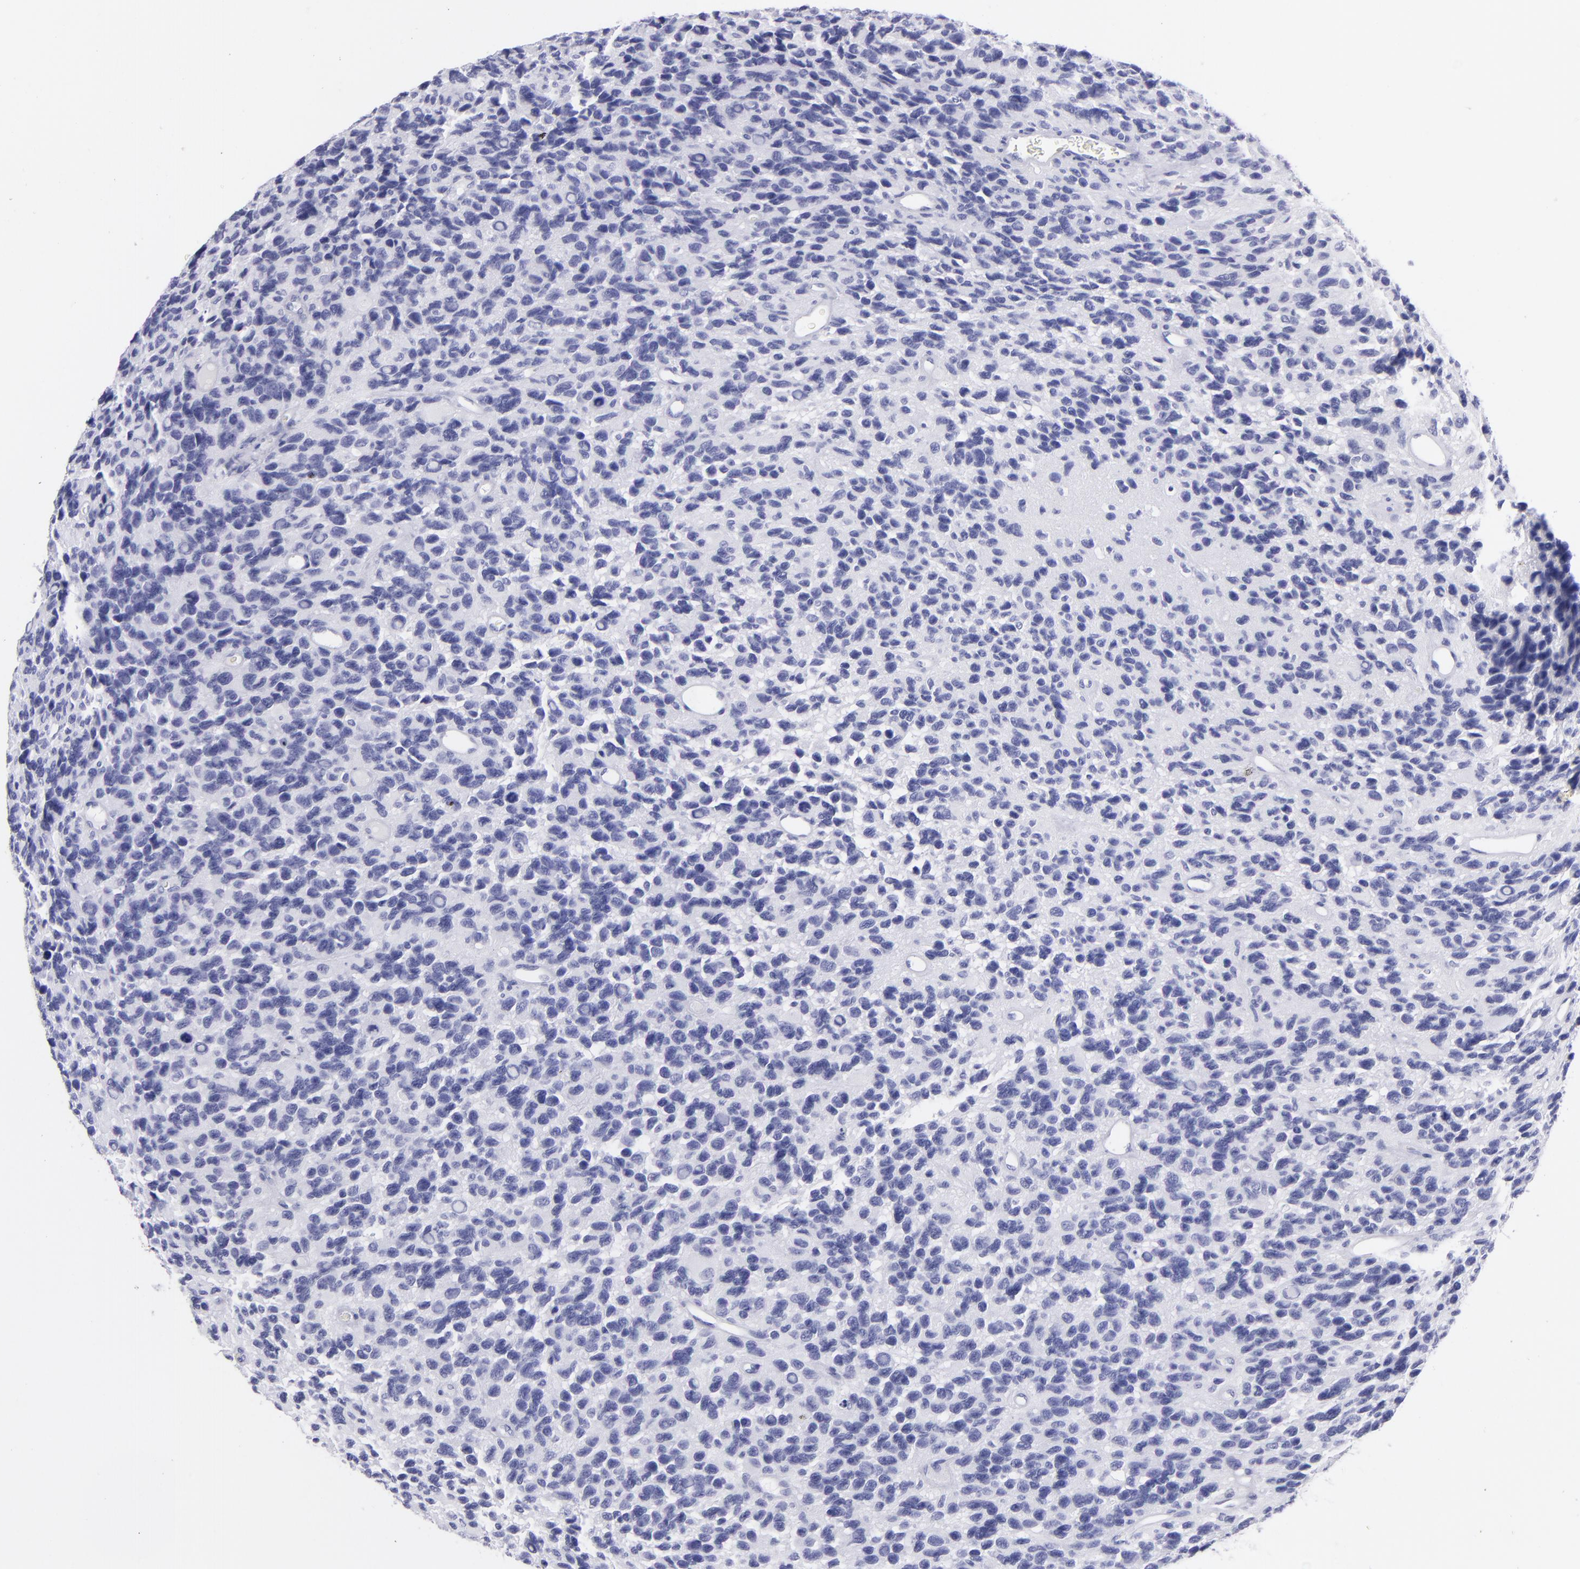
{"staining": {"intensity": "negative", "quantity": "none", "location": "none"}, "tissue": "glioma", "cell_type": "Tumor cells", "image_type": "cancer", "snomed": [{"axis": "morphology", "description": "Glioma, malignant, High grade"}, {"axis": "topography", "description": "Brain"}], "caption": "High-grade glioma (malignant) was stained to show a protein in brown. There is no significant staining in tumor cells. (Stains: DAB immunohistochemistry (IHC) with hematoxylin counter stain, Microscopy: brightfield microscopy at high magnification).", "gene": "PIP", "patient": {"sex": "male", "age": 77}}